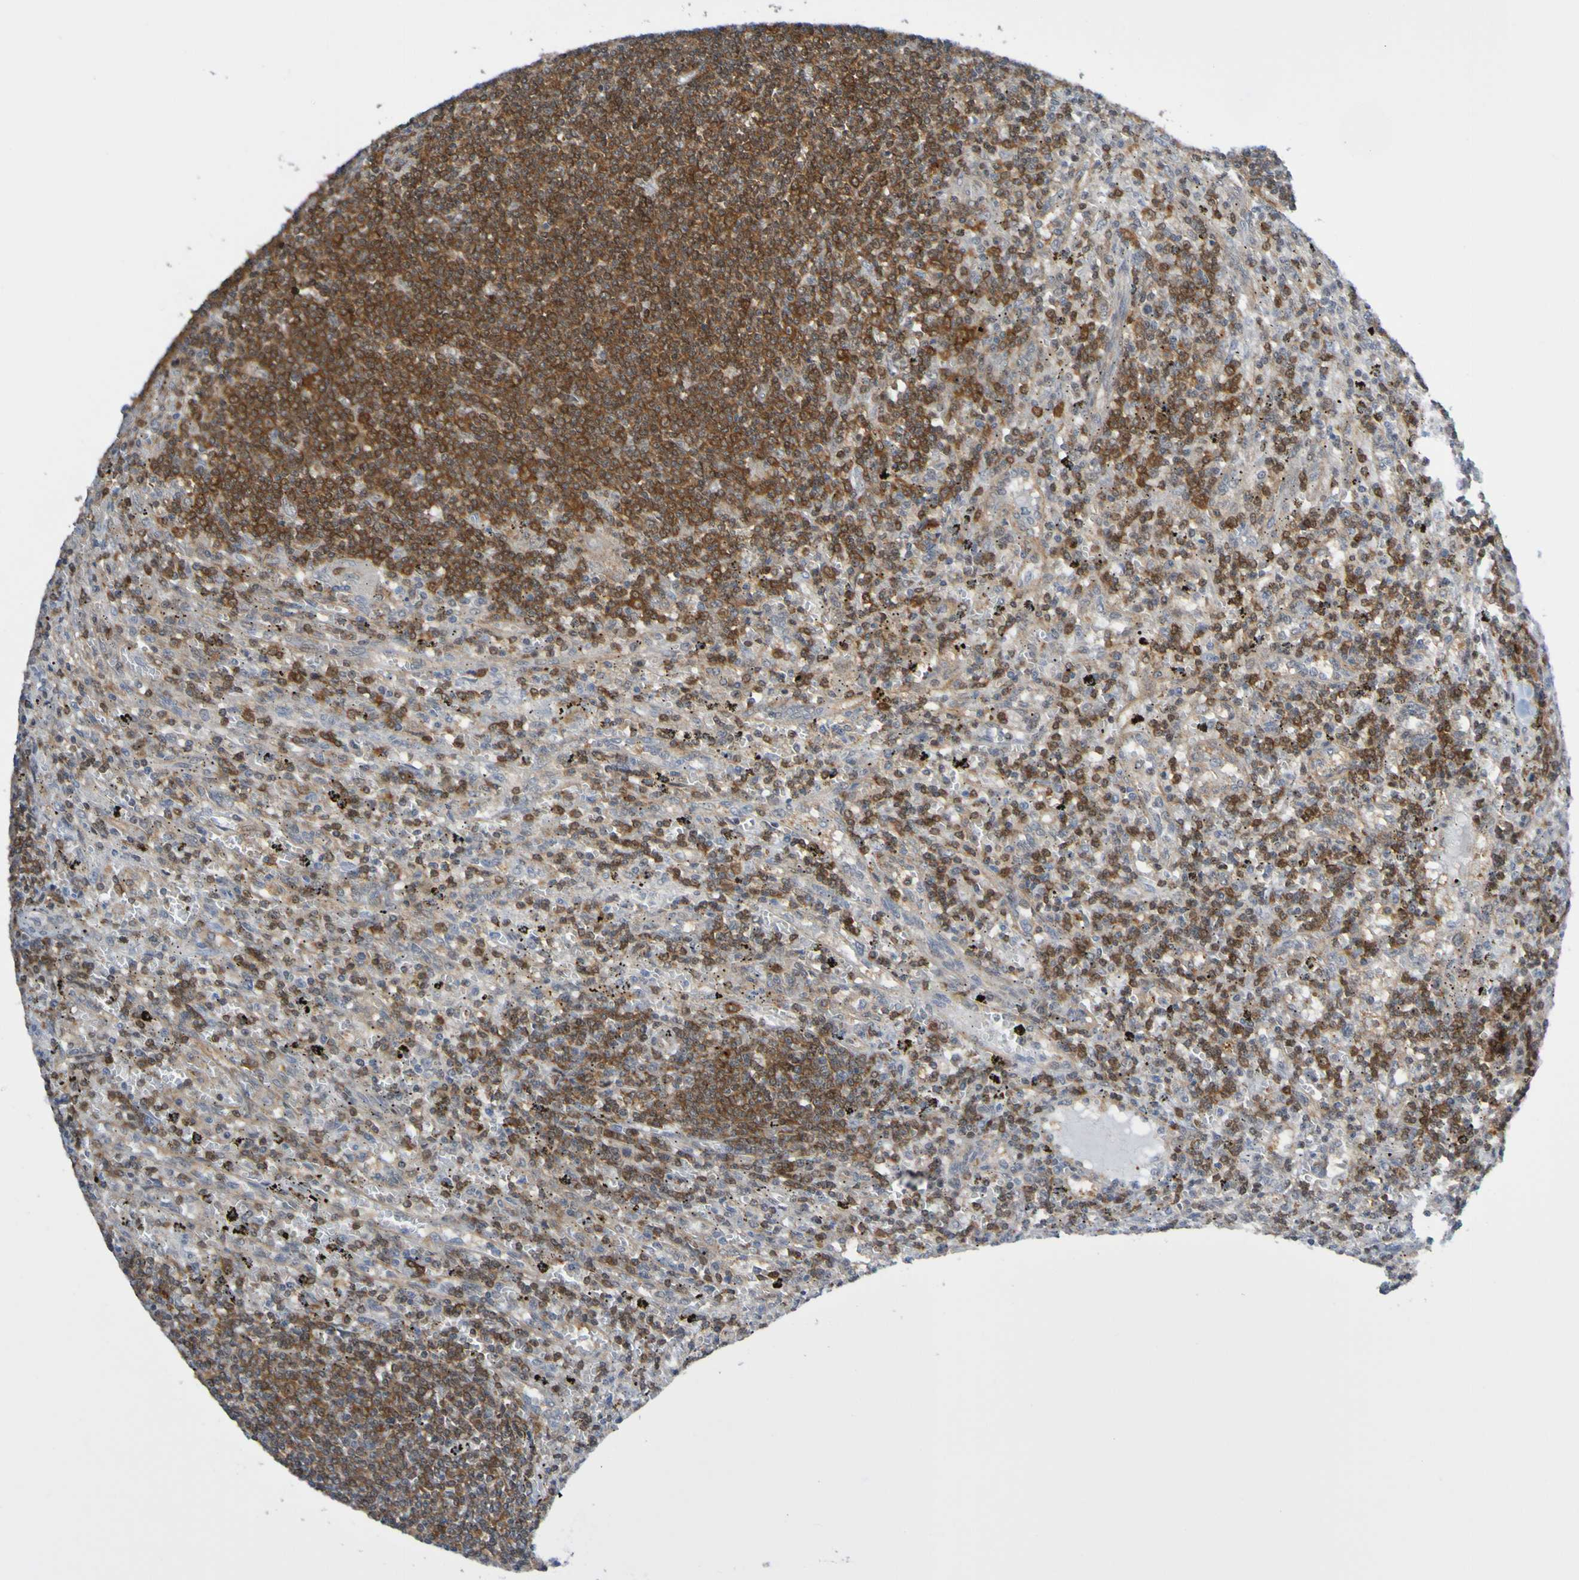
{"staining": {"intensity": "moderate", "quantity": ">75%", "location": "cytoplasmic/membranous"}, "tissue": "lymphoma", "cell_type": "Tumor cells", "image_type": "cancer", "snomed": [{"axis": "morphology", "description": "Malignant lymphoma, non-Hodgkin's type, Low grade"}, {"axis": "topography", "description": "Spleen"}], "caption": "Malignant lymphoma, non-Hodgkin's type (low-grade) was stained to show a protein in brown. There is medium levels of moderate cytoplasmic/membranous staining in about >75% of tumor cells.", "gene": "ATIC", "patient": {"sex": "male", "age": 76}}